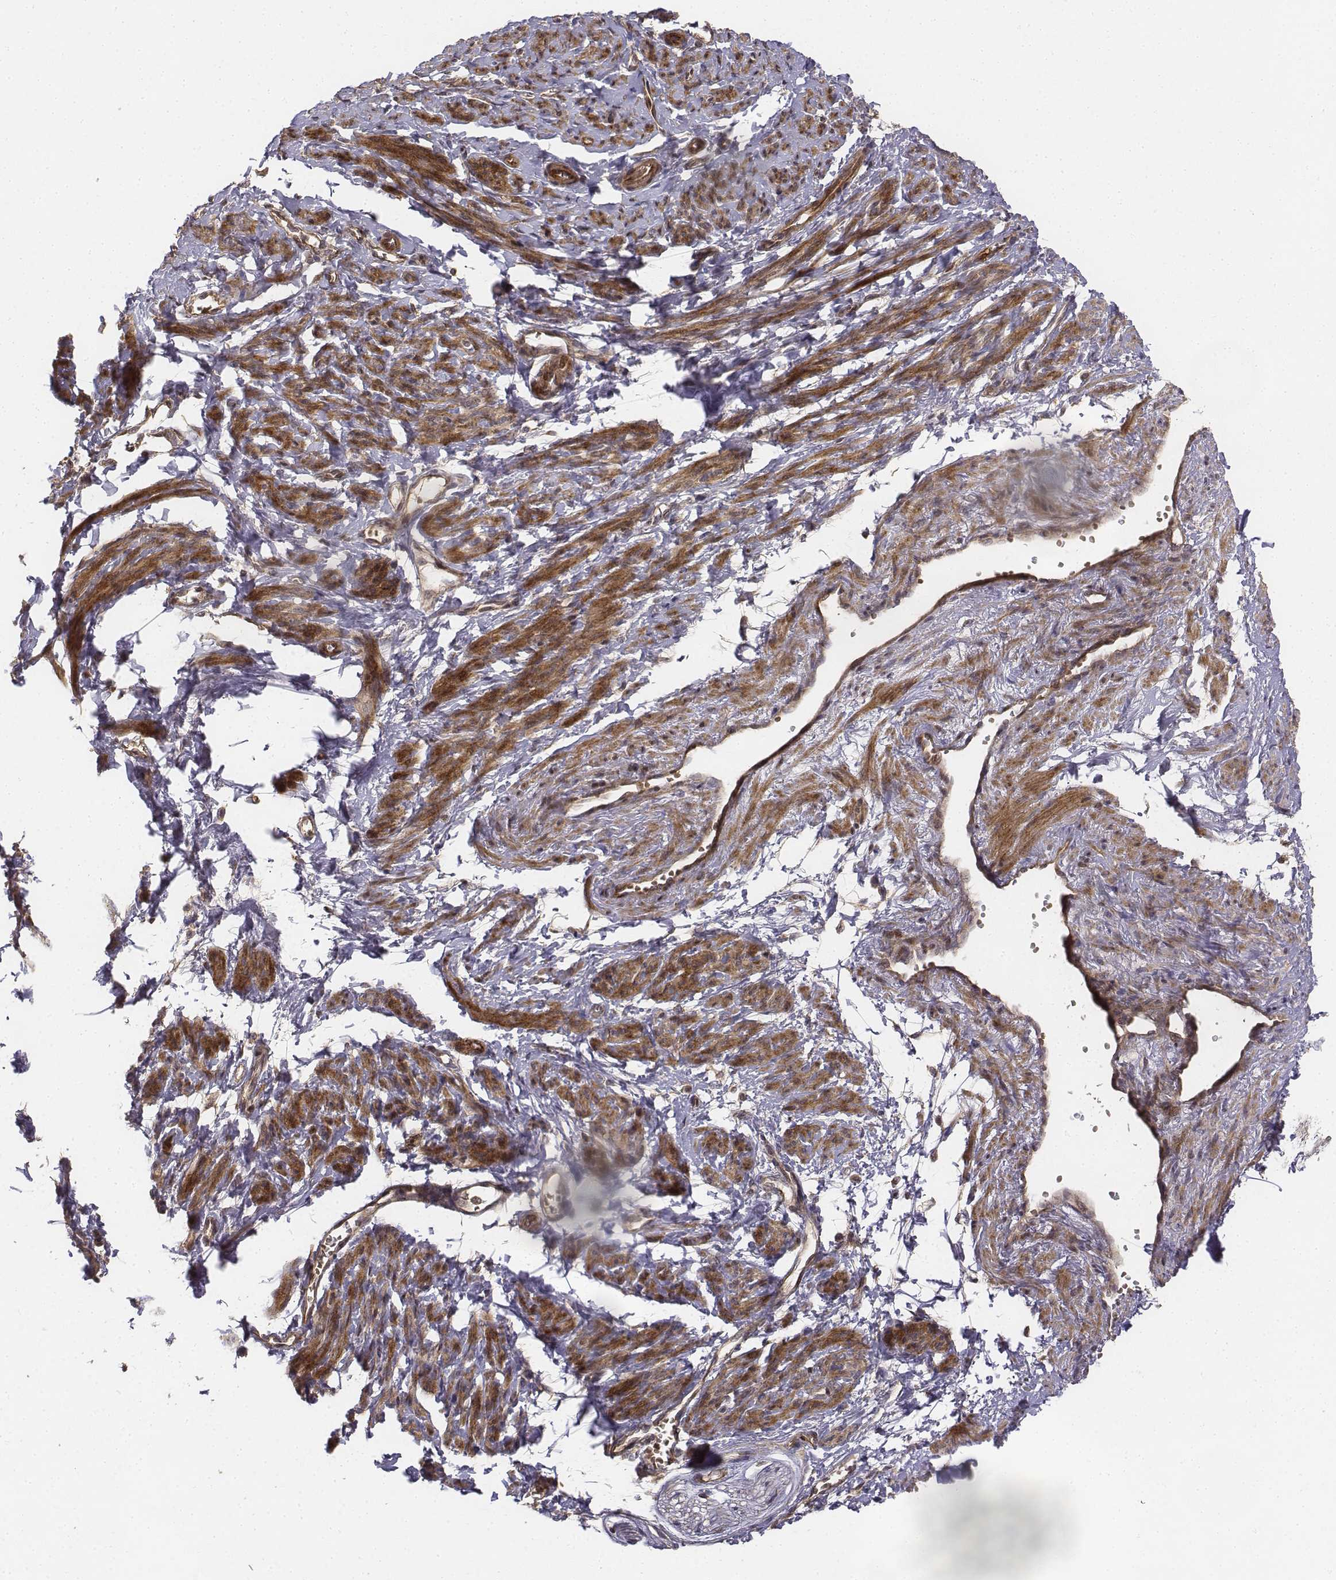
{"staining": {"intensity": "moderate", "quantity": ">75%", "location": "cytoplasmic/membranous"}, "tissue": "smooth muscle", "cell_type": "Smooth muscle cells", "image_type": "normal", "snomed": [{"axis": "morphology", "description": "Normal tissue, NOS"}, {"axis": "topography", "description": "Smooth muscle"}], "caption": "Protein expression by immunohistochemistry (IHC) reveals moderate cytoplasmic/membranous staining in about >75% of smooth muscle cells in unremarkable smooth muscle. The staining was performed using DAB to visualize the protein expression in brown, while the nuclei were stained in blue with hematoxylin (Magnification: 20x).", "gene": "FBXO21", "patient": {"sex": "female", "age": 65}}